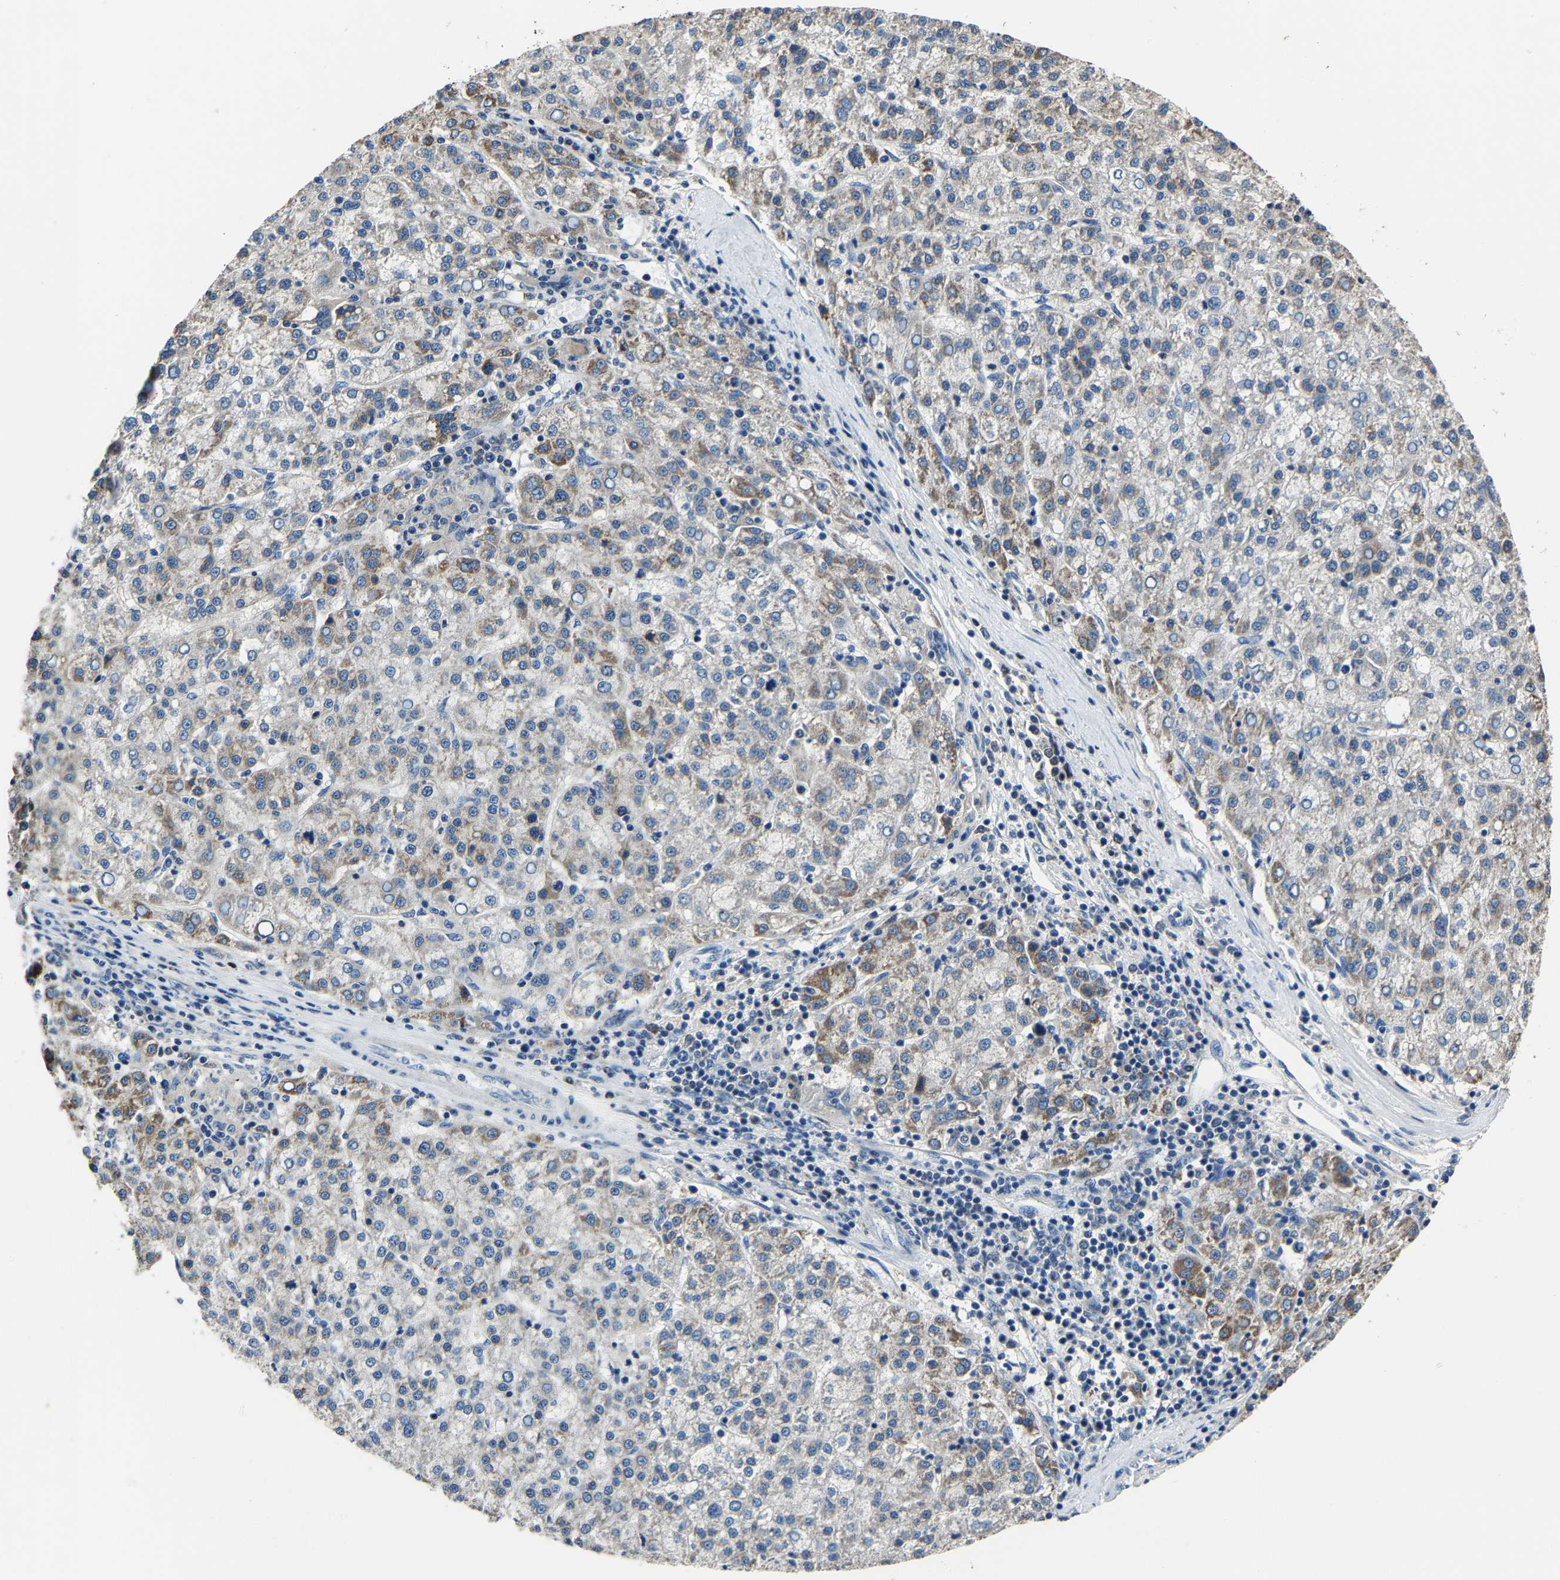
{"staining": {"intensity": "moderate", "quantity": "25%-75%", "location": "cytoplasmic/membranous"}, "tissue": "liver cancer", "cell_type": "Tumor cells", "image_type": "cancer", "snomed": [{"axis": "morphology", "description": "Carcinoma, Hepatocellular, NOS"}, {"axis": "topography", "description": "Liver"}], "caption": "Protein analysis of liver cancer tissue reveals moderate cytoplasmic/membranous positivity in about 25%-75% of tumor cells. Nuclei are stained in blue.", "gene": "STRBP", "patient": {"sex": "female", "age": 58}}